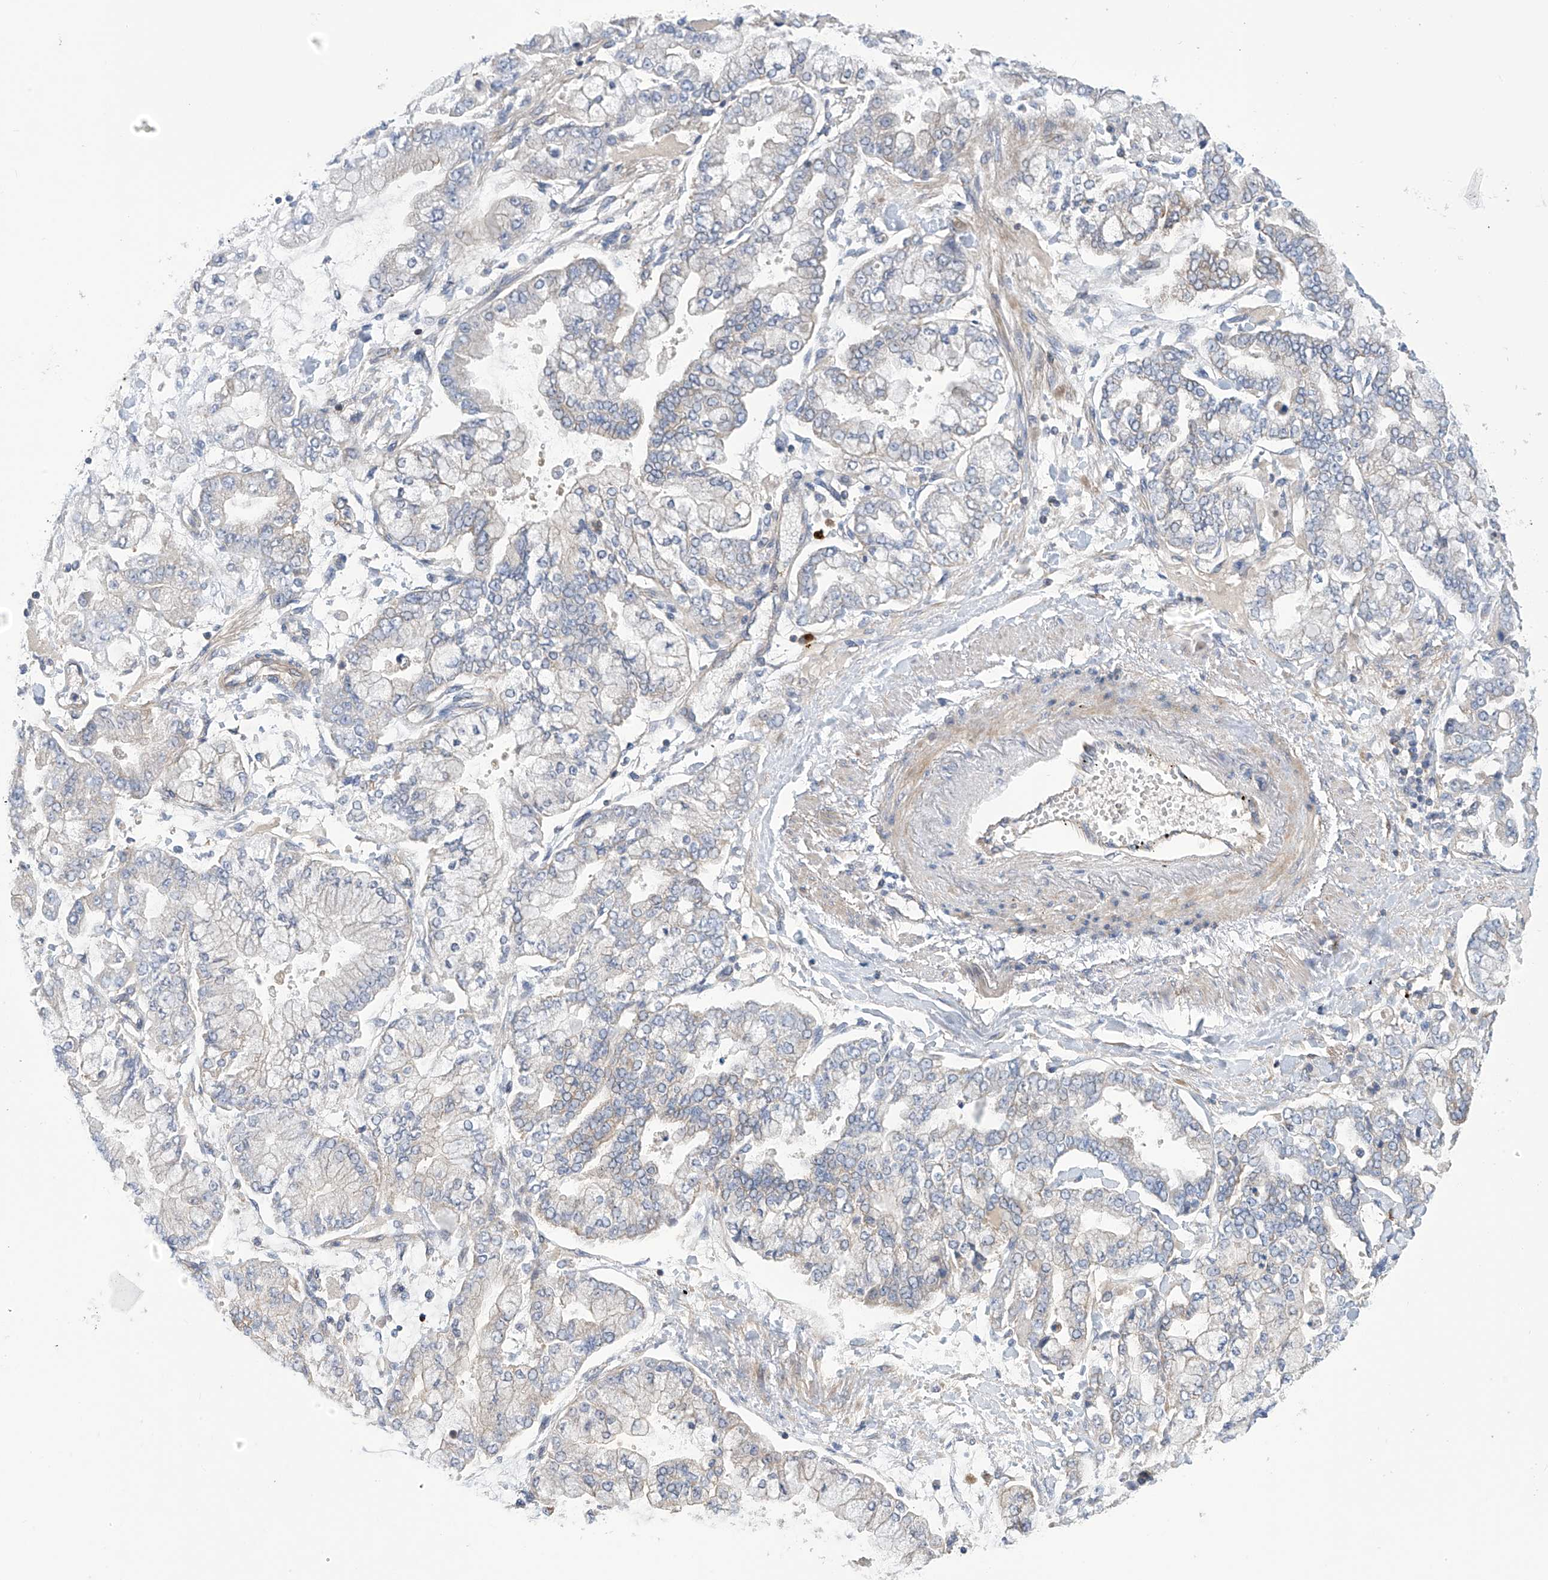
{"staining": {"intensity": "negative", "quantity": "none", "location": "none"}, "tissue": "stomach cancer", "cell_type": "Tumor cells", "image_type": "cancer", "snomed": [{"axis": "morphology", "description": "Normal tissue, NOS"}, {"axis": "morphology", "description": "Adenocarcinoma, NOS"}, {"axis": "topography", "description": "Stomach, upper"}, {"axis": "topography", "description": "Stomach"}], "caption": "DAB immunohistochemical staining of stomach cancer demonstrates no significant staining in tumor cells.", "gene": "IBA57", "patient": {"sex": "male", "age": 76}}